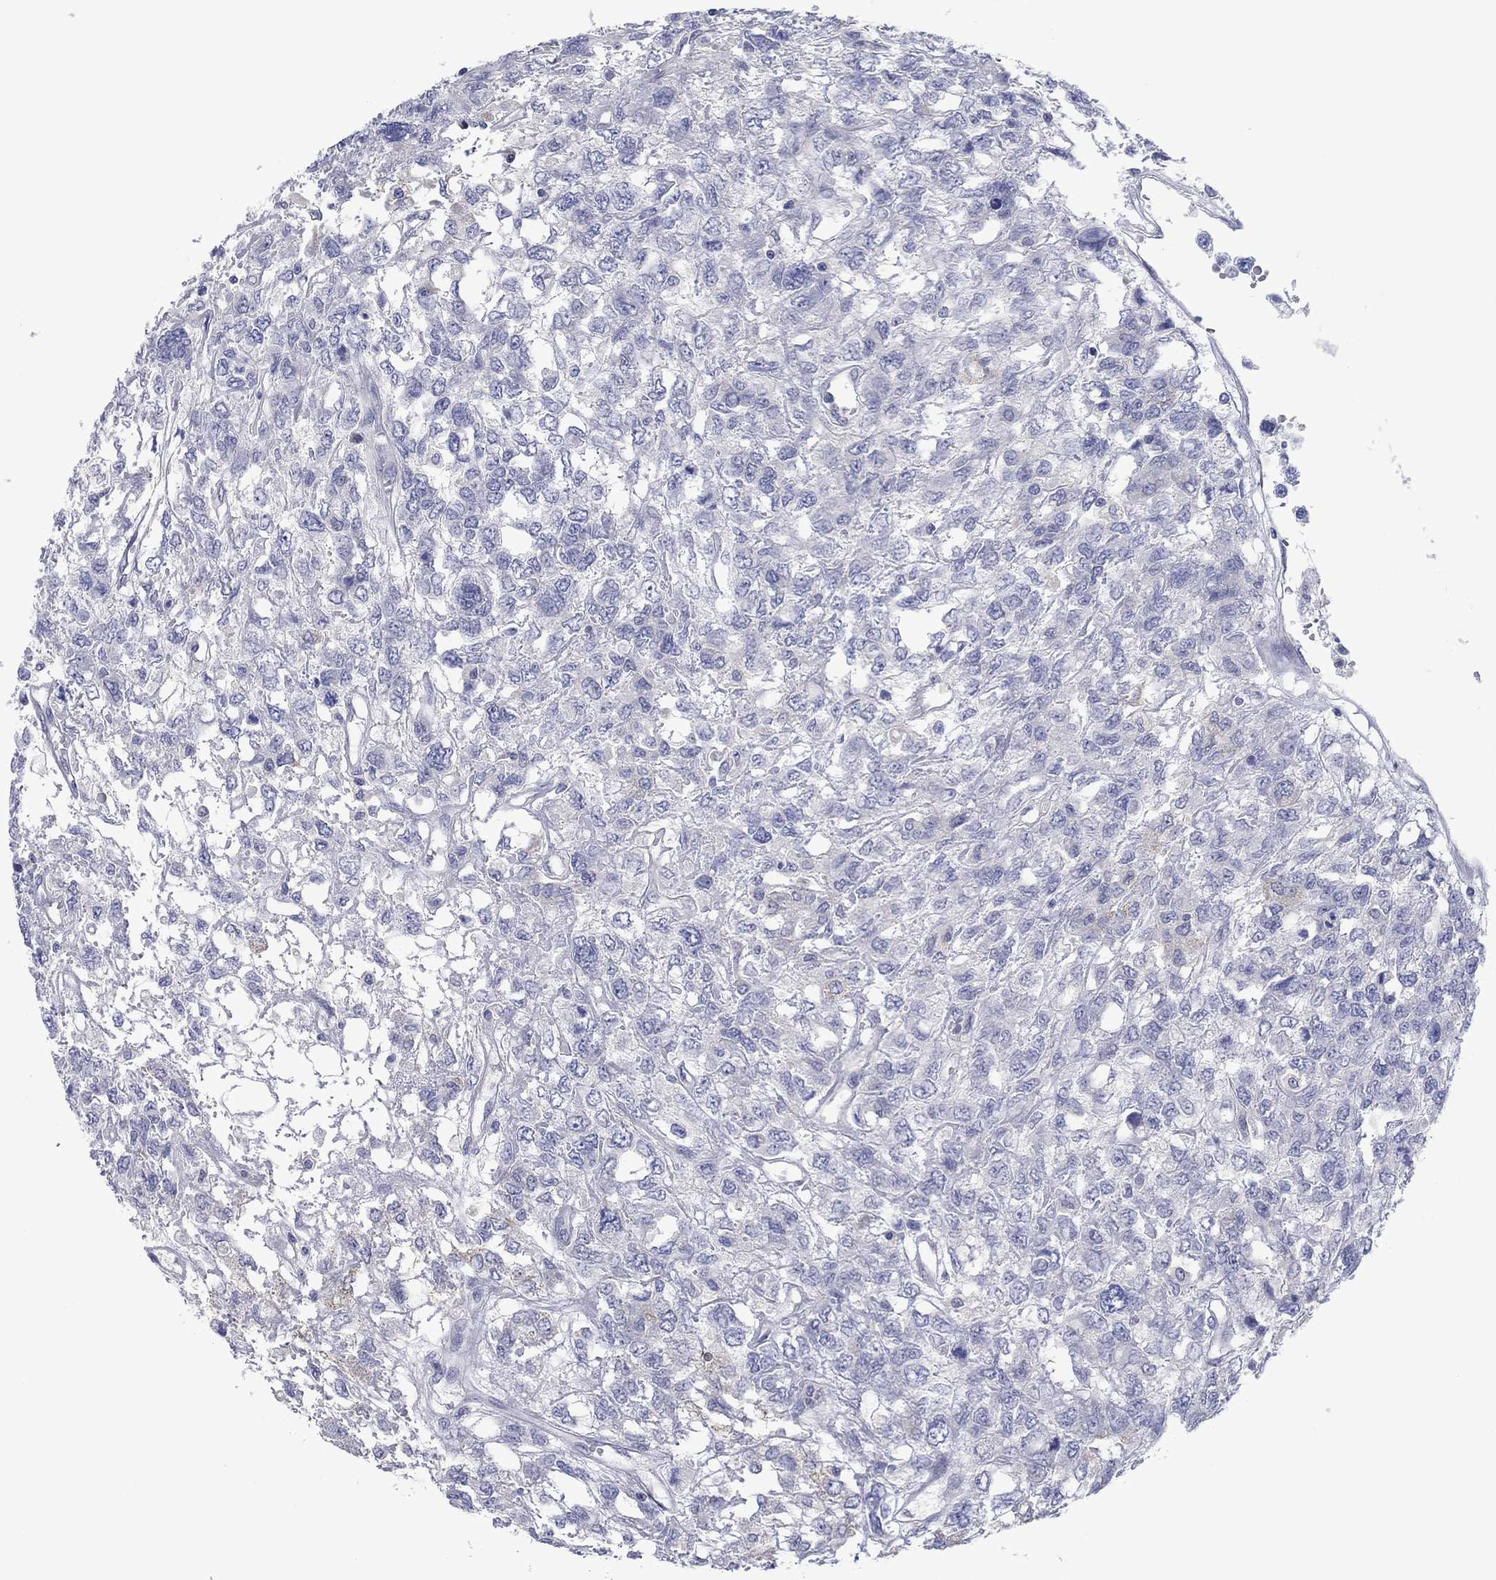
{"staining": {"intensity": "negative", "quantity": "none", "location": "none"}, "tissue": "testis cancer", "cell_type": "Tumor cells", "image_type": "cancer", "snomed": [{"axis": "morphology", "description": "Seminoma, NOS"}, {"axis": "topography", "description": "Testis"}], "caption": "Tumor cells are negative for brown protein staining in testis cancer.", "gene": "FER1L6", "patient": {"sex": "male", "age": 52}}